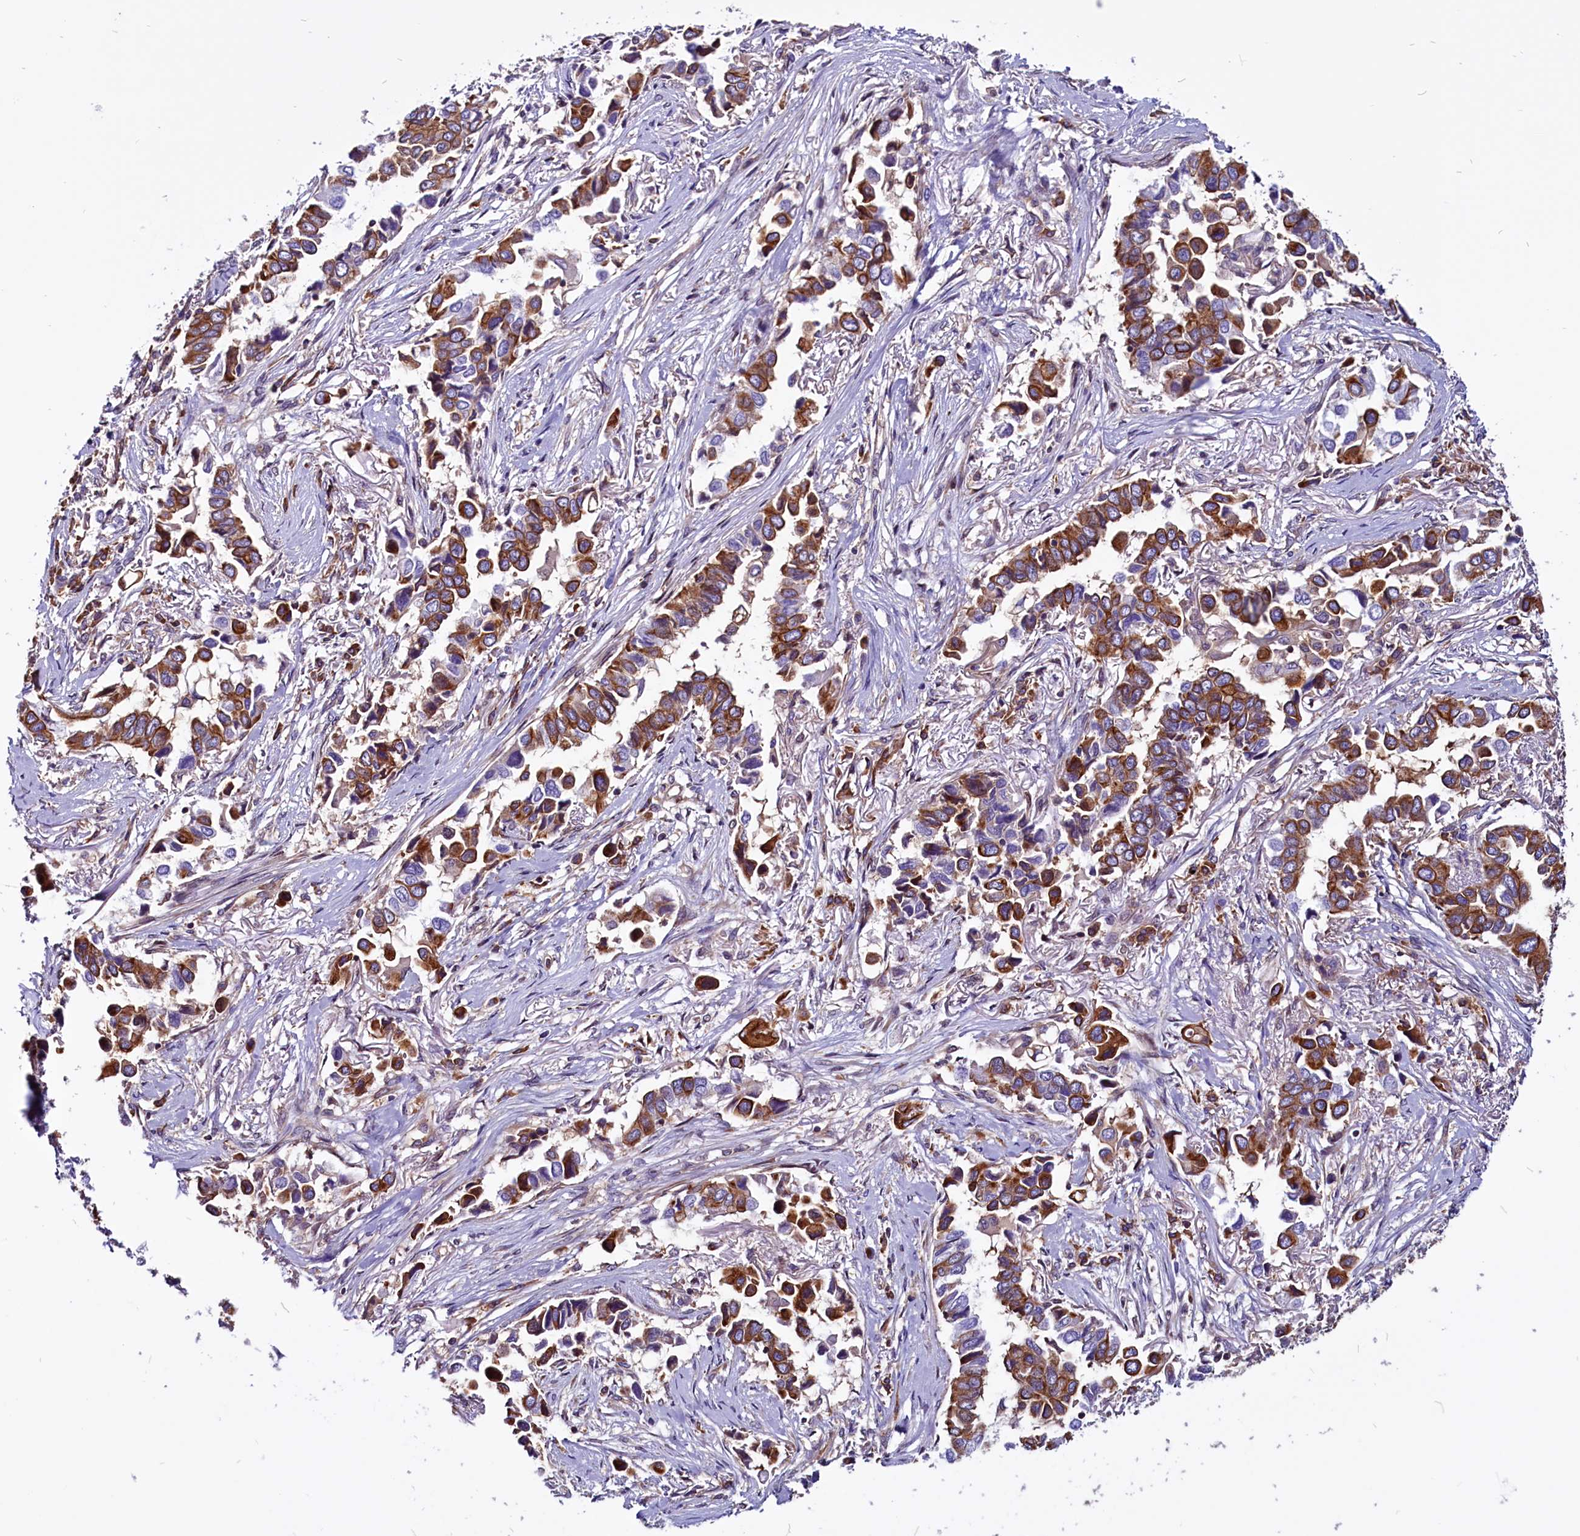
{"staining": {"intensity": "moderate", "quantity": ">75%", "location": "cytoplasmic/membranous"}, "tissue": "lung cancer", "cell_type": "Tumor cells", "image_type": "cancer", "snomed": [{"axis": "morphology", "description": "Adenocarcinoma, NOS"}, {"axis": "topography", "description": "Lung"}], "caption": "Immunohistochemical staining of lung cancer demonstrates medium levels of moderate cytoplasmic/membranous positivity in about >75% of tumor cells.", "gene": "EIF3G", "patient": {"sex": "female", "age": 76}}